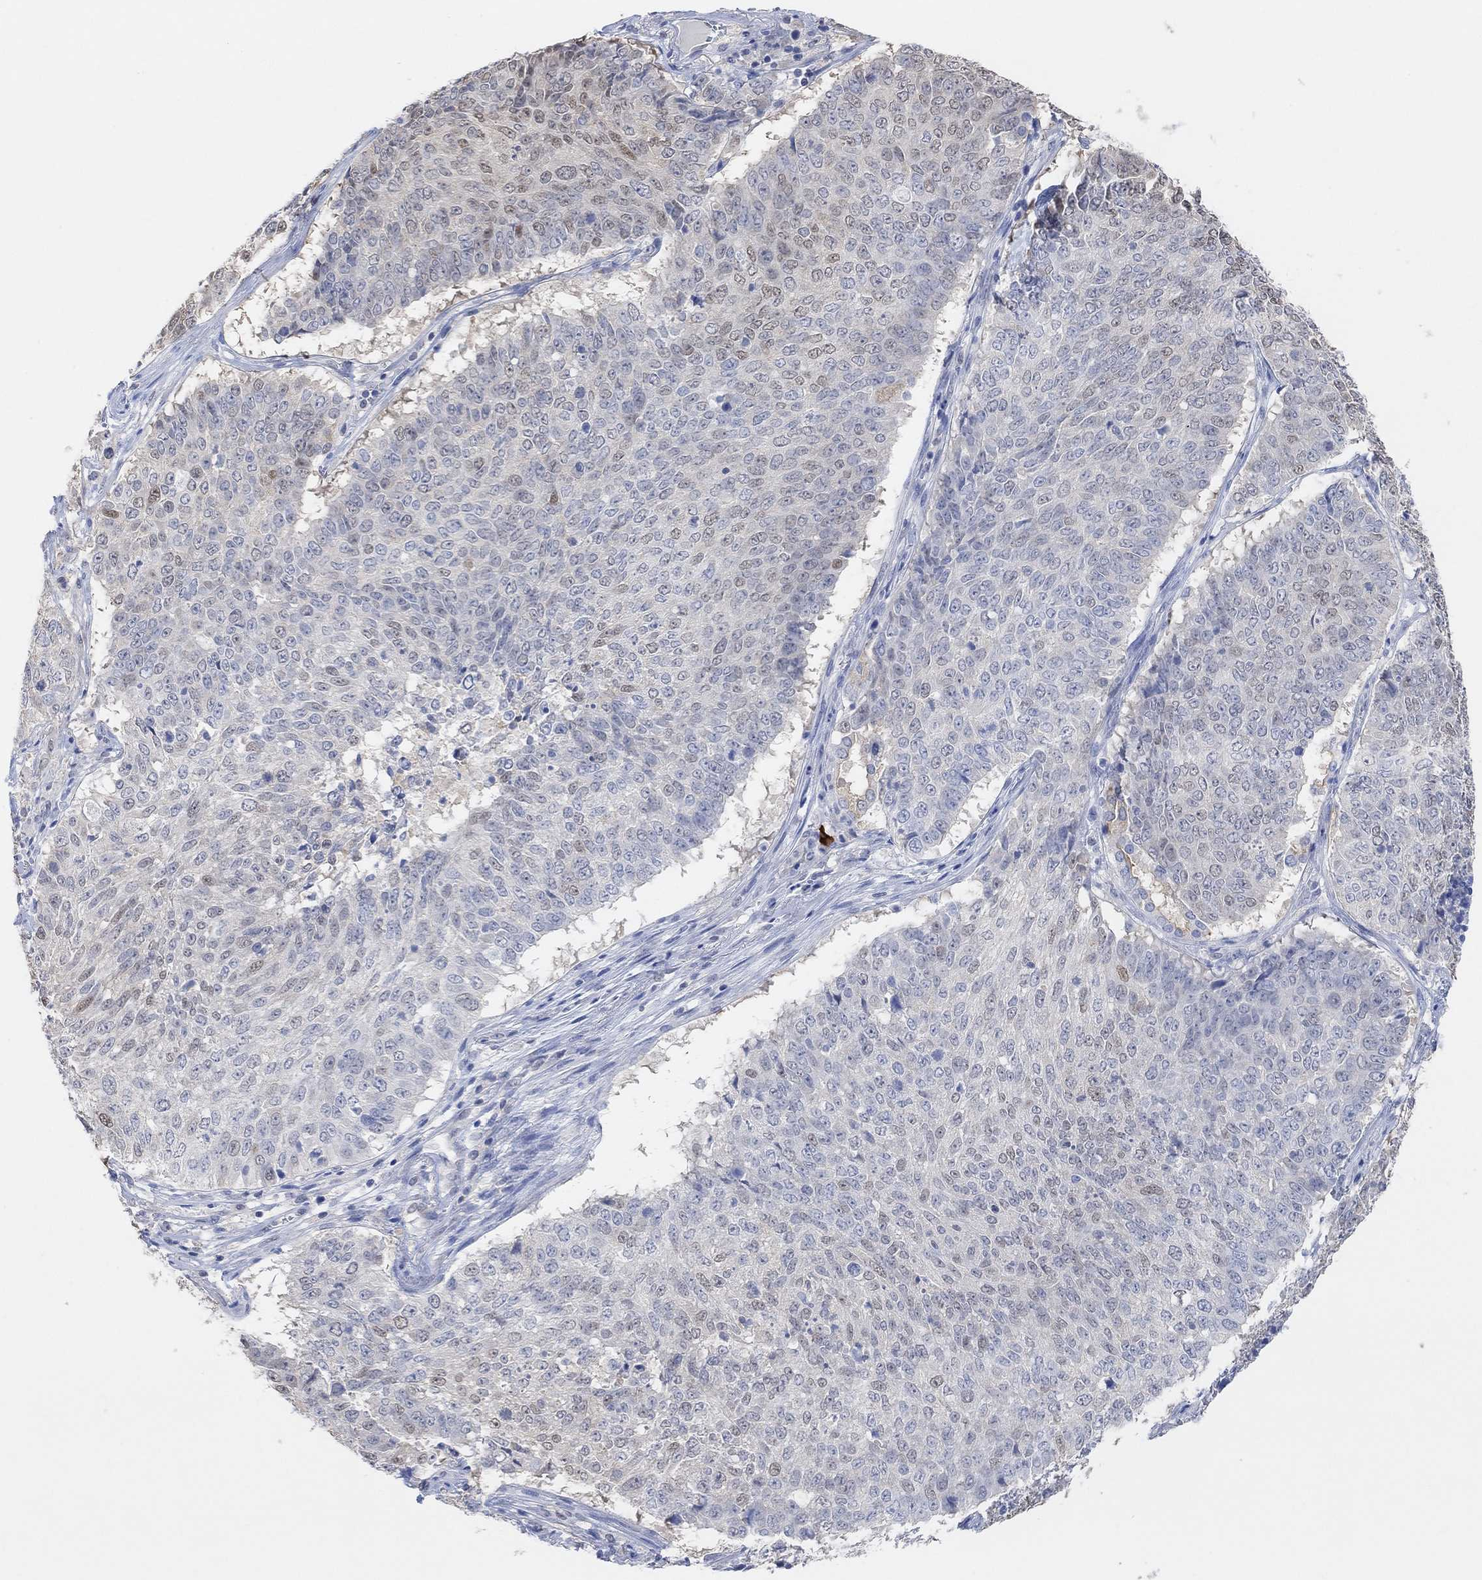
{"staining": {"intensity": "negative", "quantity": "none", "location": "none"}, "tissue": "lung cancer", "cell_type": "Tumor cells", "image_type": "cancer", "snomed": [{"axis": "morphology", "description": "Squamous cell carcinoma, NOS"}, {"axis": "topography", "description": "Lung"}], "caption": "High magnification brightfield microscopy of lung cancer stained with DAB (3,3'-diaminobenzidine) (brown) and counterstained with hematoxylin (blue): tumor cells show no significant positivity.", "gene": "MUC1", "patient": {"sex": "male", "age": 64}}